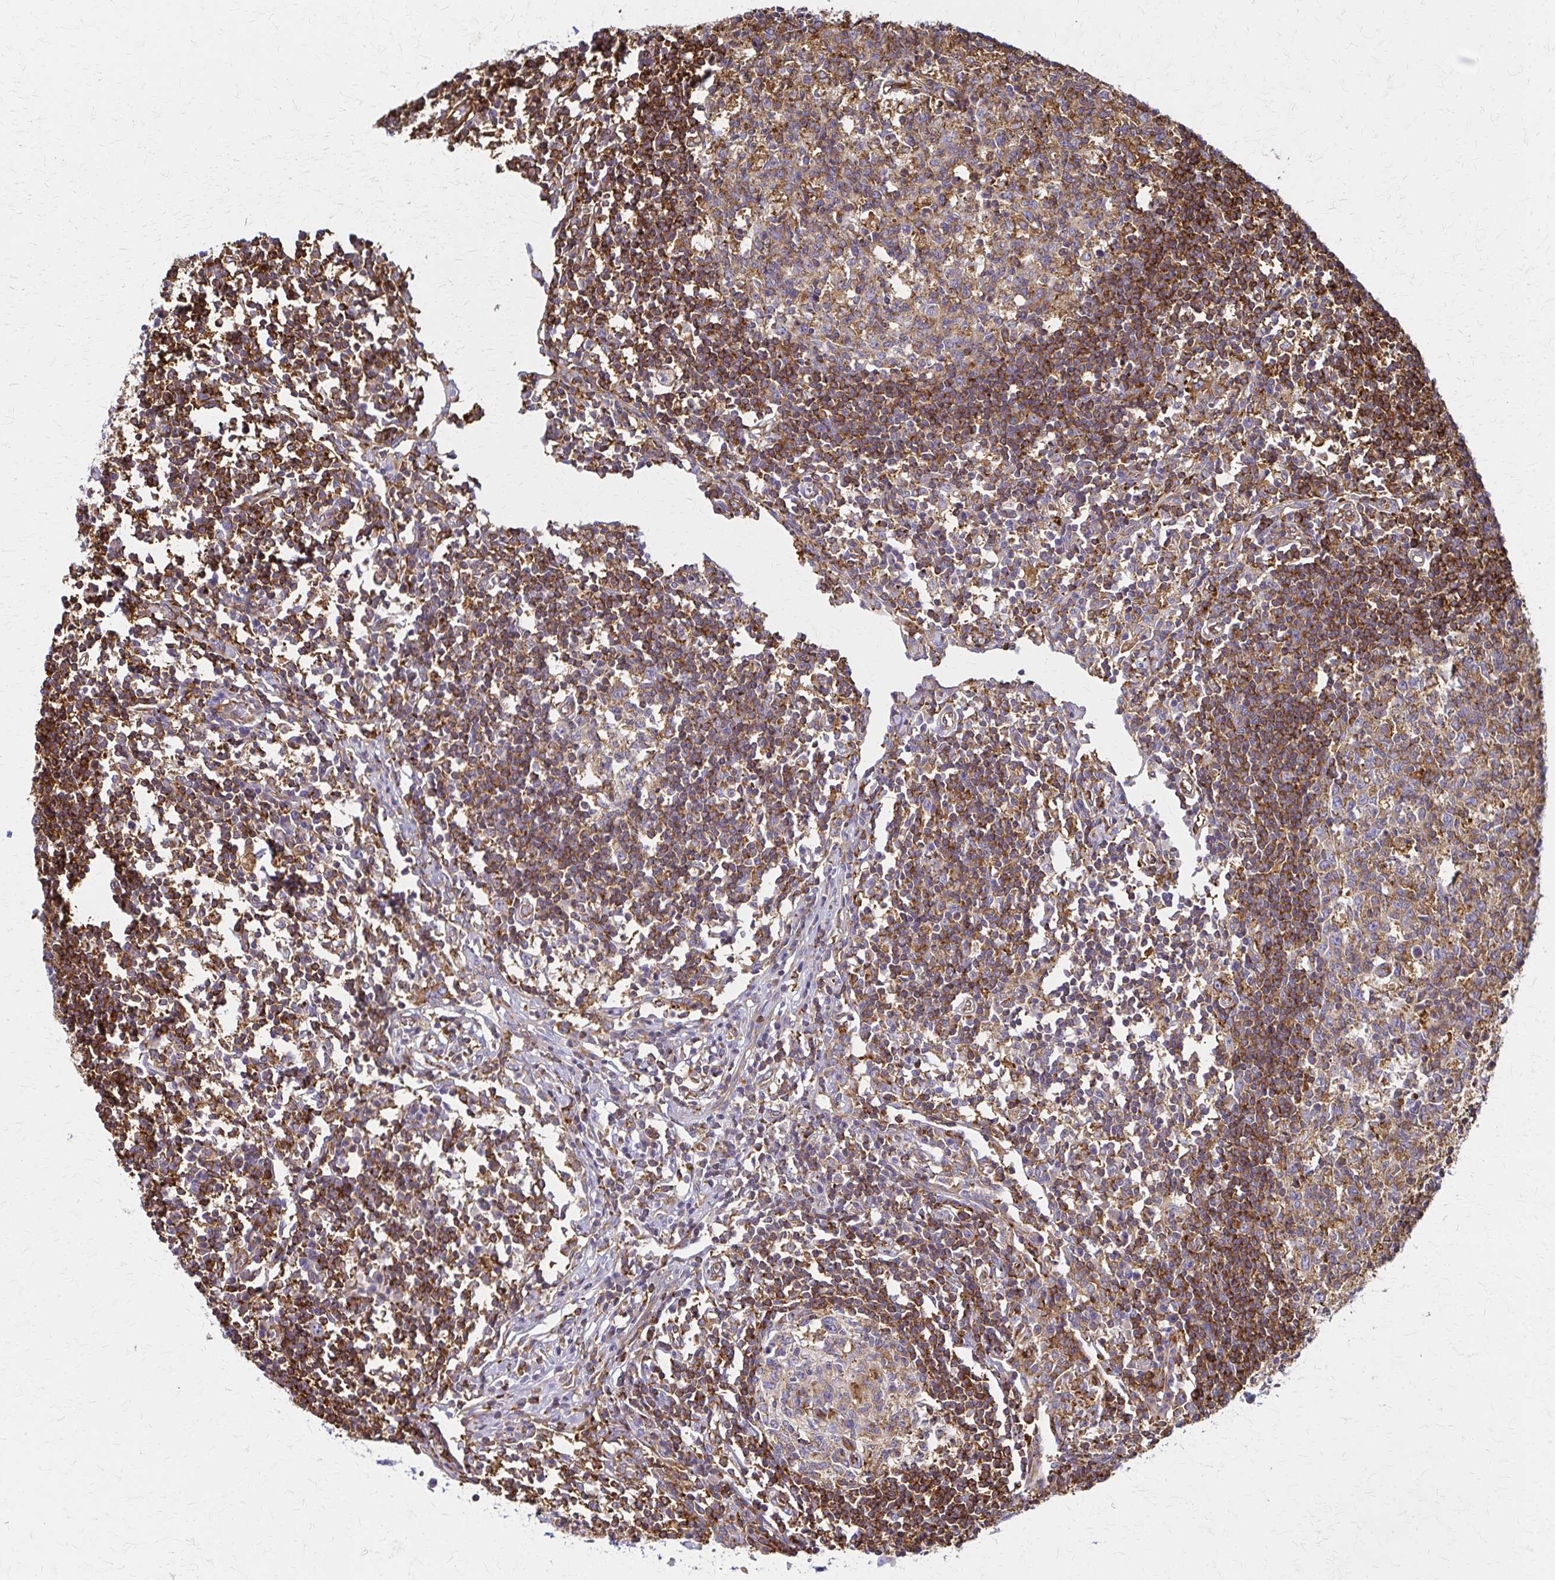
{"staining": {"intensity": "moderate", "quantity": ">75%", "location": "cytoplasmic/membranous"}, "tissue": "lymph node", "cell_type": "Germinal center cells", "image_type": "normal", "snomed": [{"axis": "morphology", "description": "Normal tissue, NOS"}, {"axis": "topography", "description": "Lymph node"}], "caption": "Brown immunohistochemical staining in unremarkable human lymph node exhibits moderate cytoplasmic/membranous staining in approximately >75% of germinal center cells. (brown staining indicates protein expression, while blue staining denotes nuclei).", "gene": "WASF2", "patient": {"sex": "male", "age": 67}}